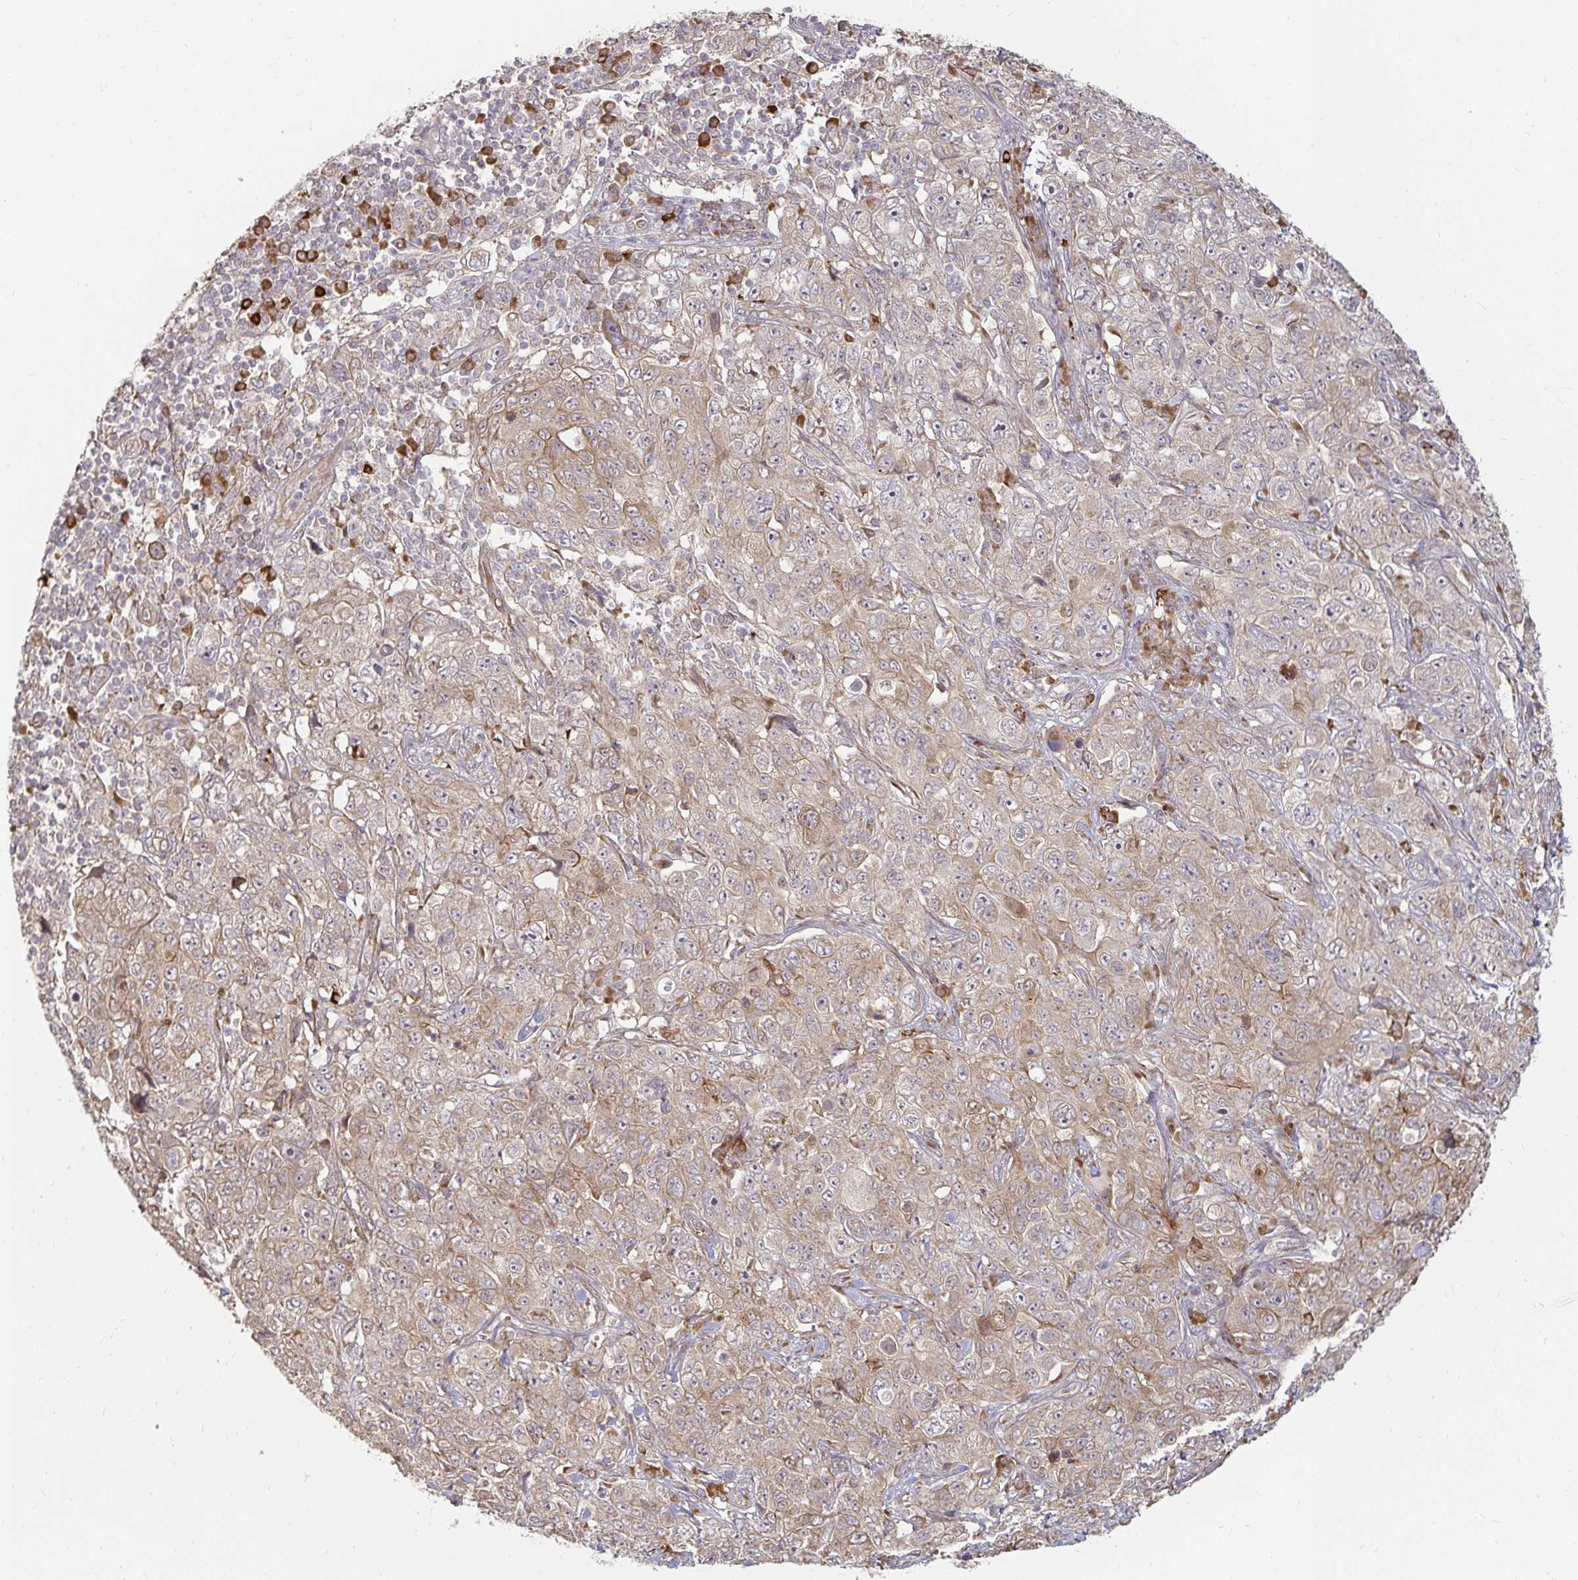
{"staining": {"intensity": "weak", "quantity": "25%-75%", "location": "cytoplasmic/membranous"}, "tissue": "pancreatic cancer", "cell_type": "Tumor cells", "image_type": "cancer", "snomed": [{"axis": "morphology", "description": "Adenocarcinoma, NOS"}, {"axis": "topography", "description": "Pancreas"}], "caption": "A low amount of weak cytoplasmic/membranous positivity is seen in about 25%-75% of tumor cells in pancreatic cancer (adenocarcinoma) tissue.", "gene": "CAST", "patient": {"sex": "male", "age": 68}}